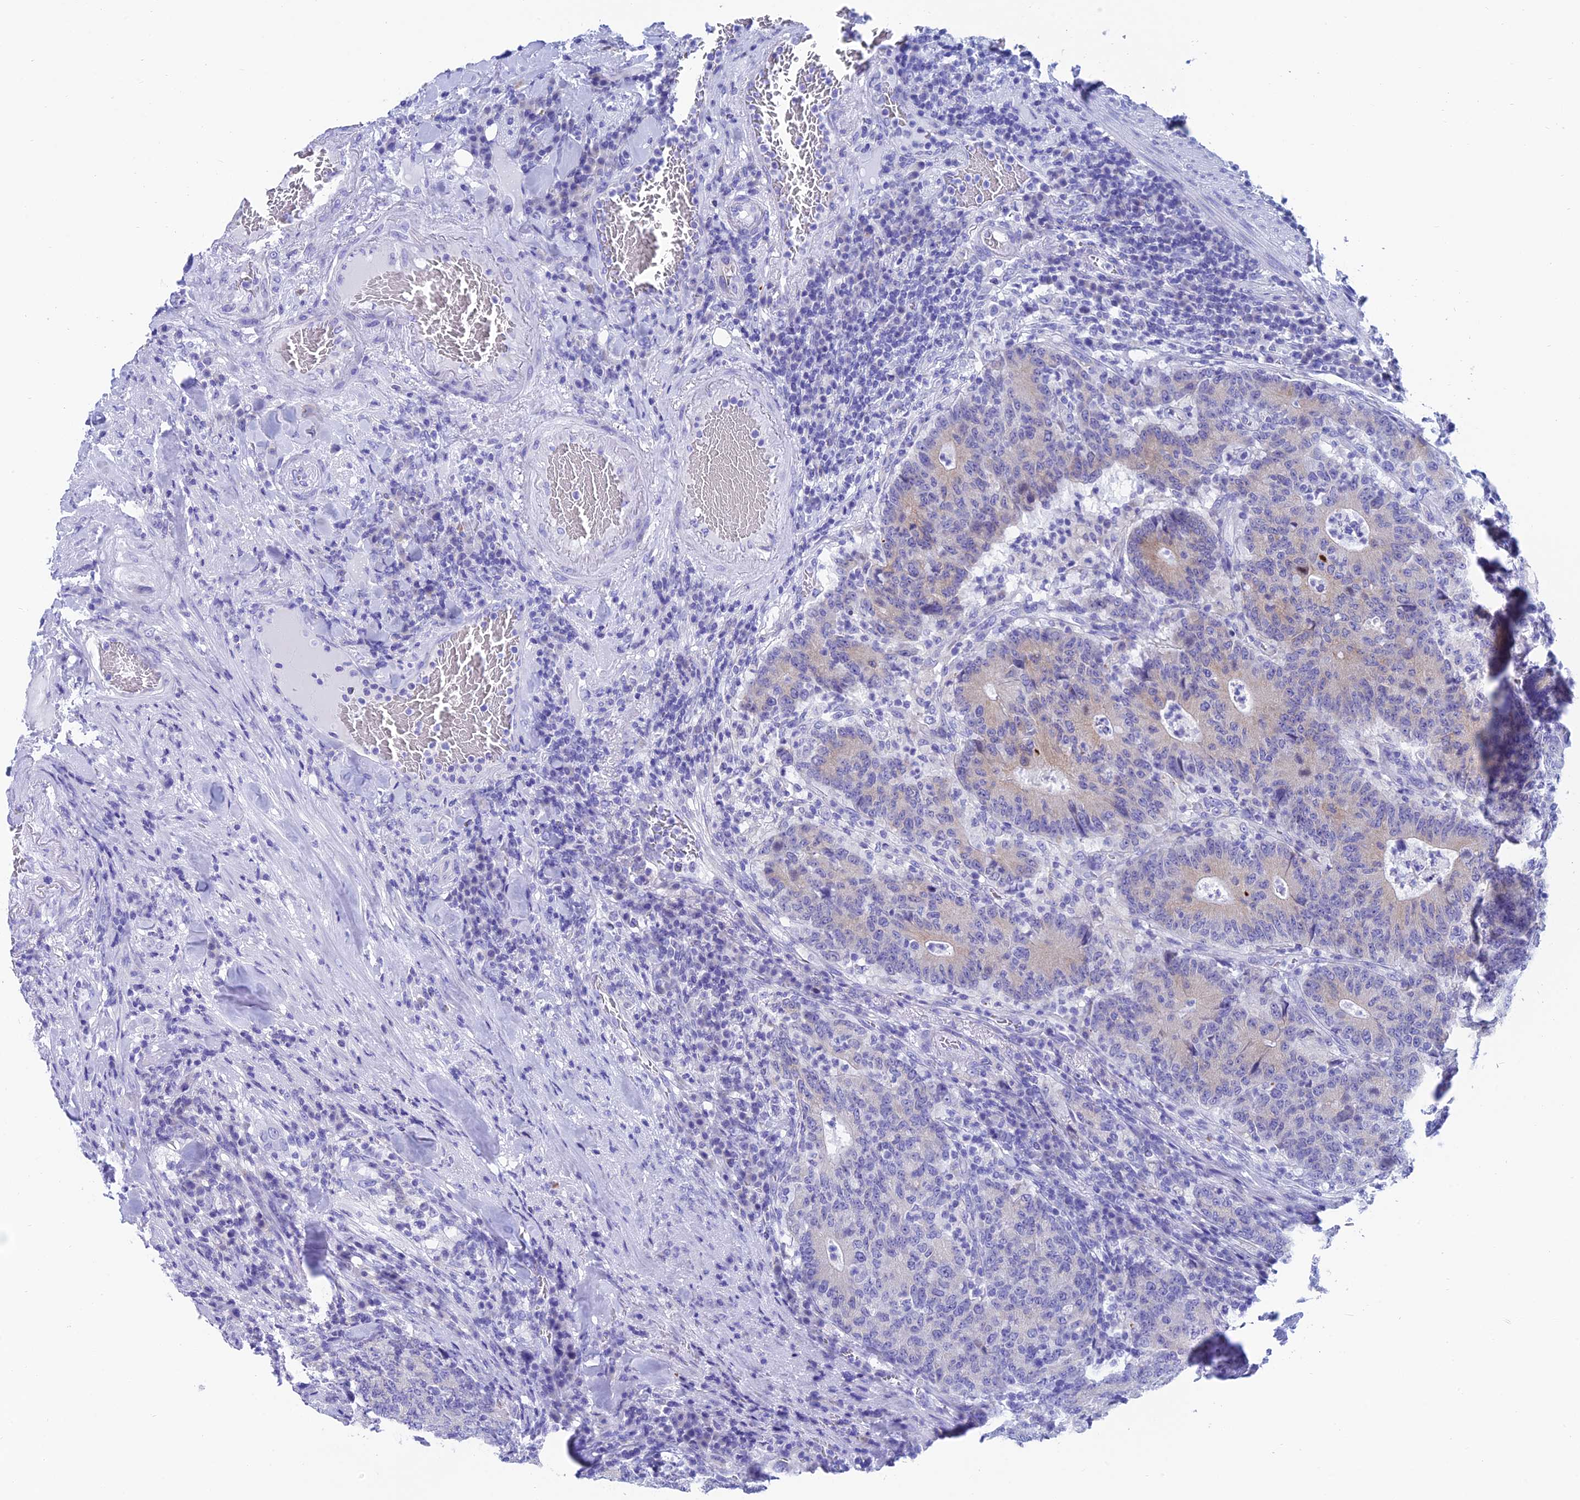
{"staining": {"intensity": "negative", "quantity": "none", "location": "none"}, "tissue": "colorectal cancer", "cell_type": "Tumor cells", "image_type": "cancer", "snomed": [{"axis": "morphology", "description": "Normal tissue, NOS"}, {"axis": "morphology", "description": "Adenocarcinoma, NOS"}, {"axis": "topography", "description": "Colon"}], "caption": "Immunohistochemistry (IHC) image of neoplastic tissue: human adenocarcinoma (colorectal) stained with DAB shows no significant protein staining in tumor cells.", "gene": "REEP4", "patient": {"sex": "female", "age": 75}}